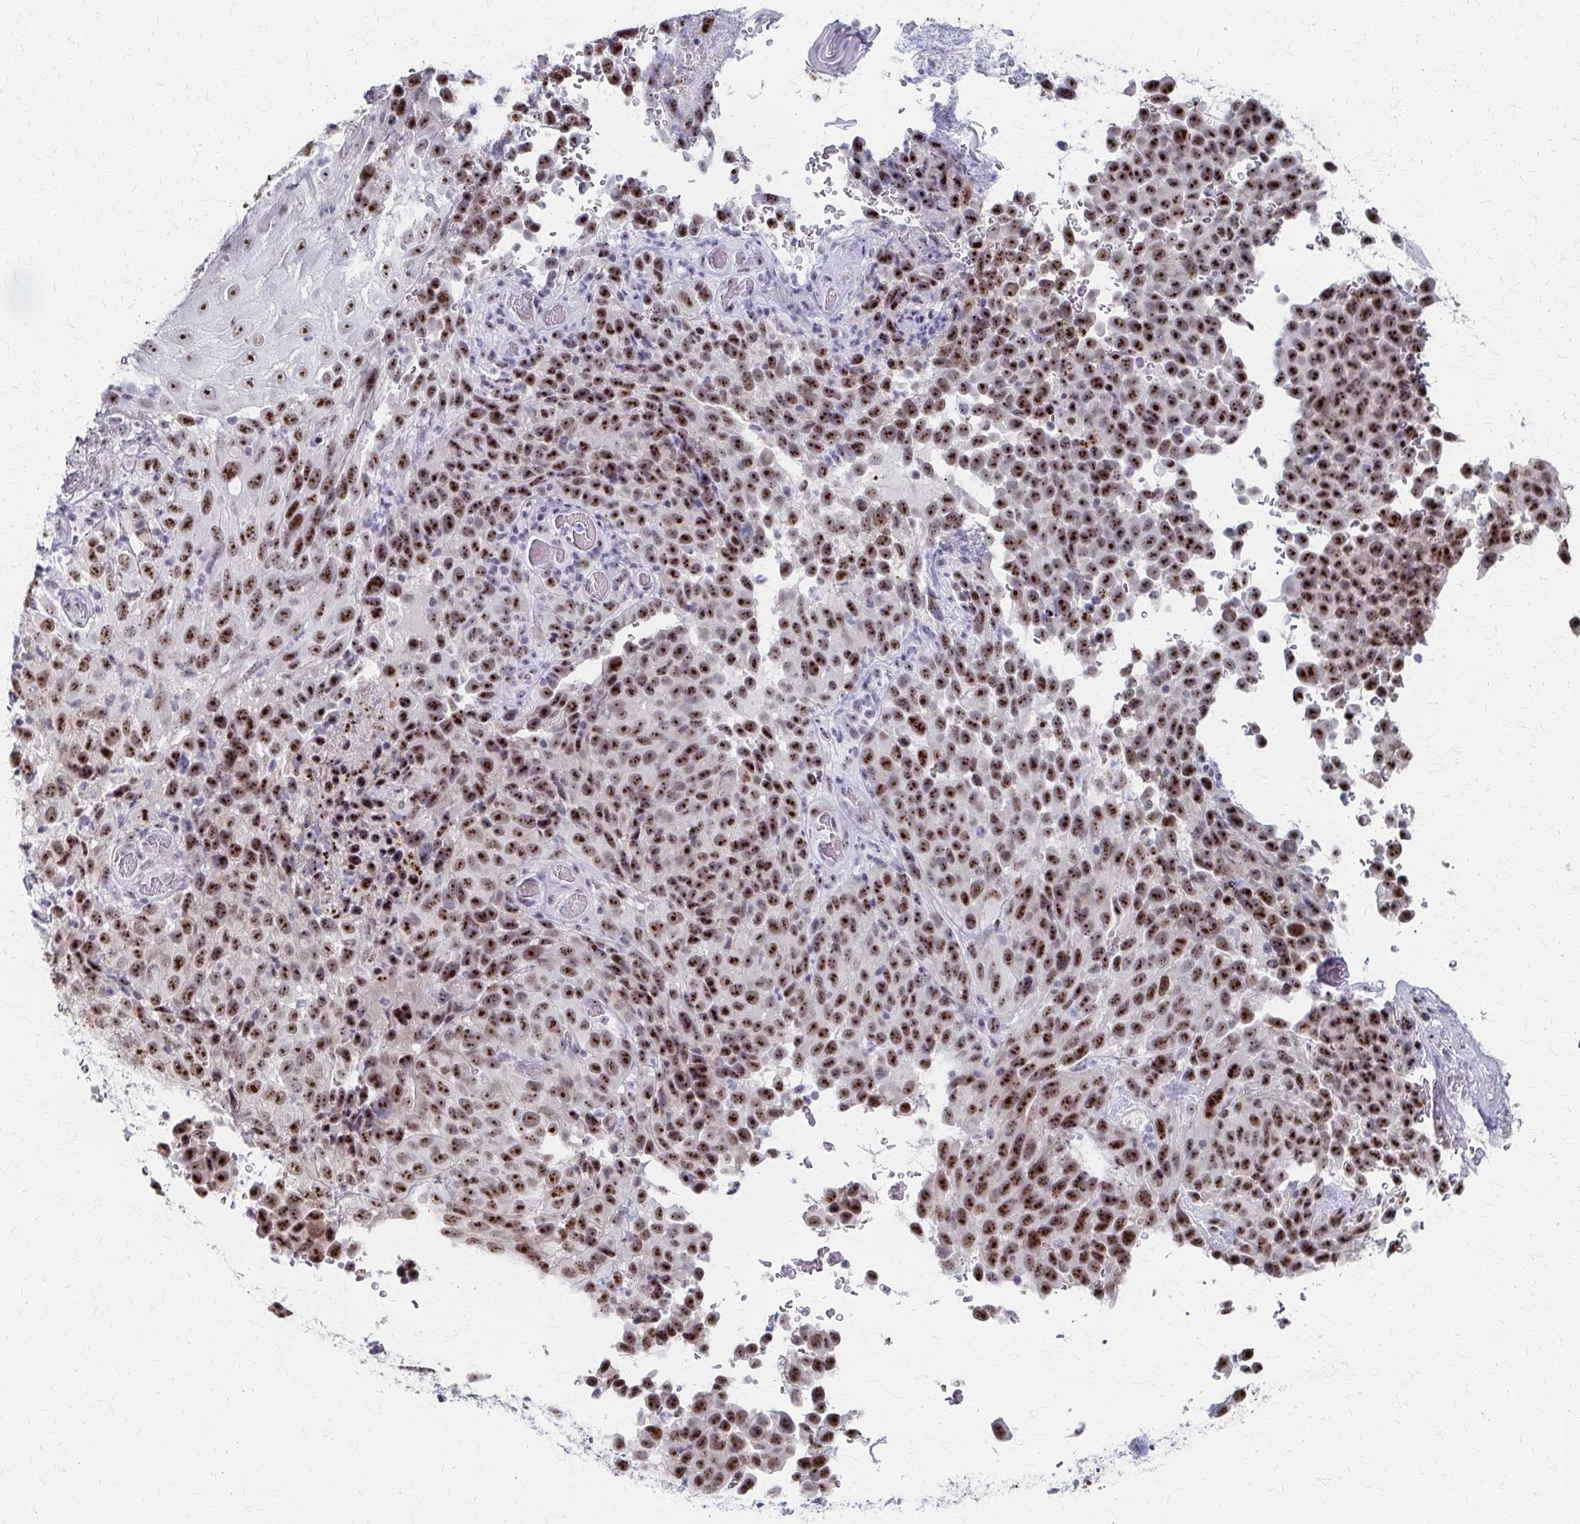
{"staining": {"intensity": "strong", "quantity": ">75%", "location": "nuclear"}, "tissue": "melanoma", "cell_type": "Tumor cells", "image_type": "cancer", "snomed": [{"axis": "morphology", "description": "Malignant melanoma, NOS"}, {"axis": "topography", "description": "Skin"}], "caption": "Malignant melanoma tissue displays strong nuclear positivity in about >75% of tumor cells, visualized by immunohistochemistry. (DAB IHC with brightfield microscopy, high magnification).", "gene": "PES1", "patient": {"sex": "male", "age": 85}}